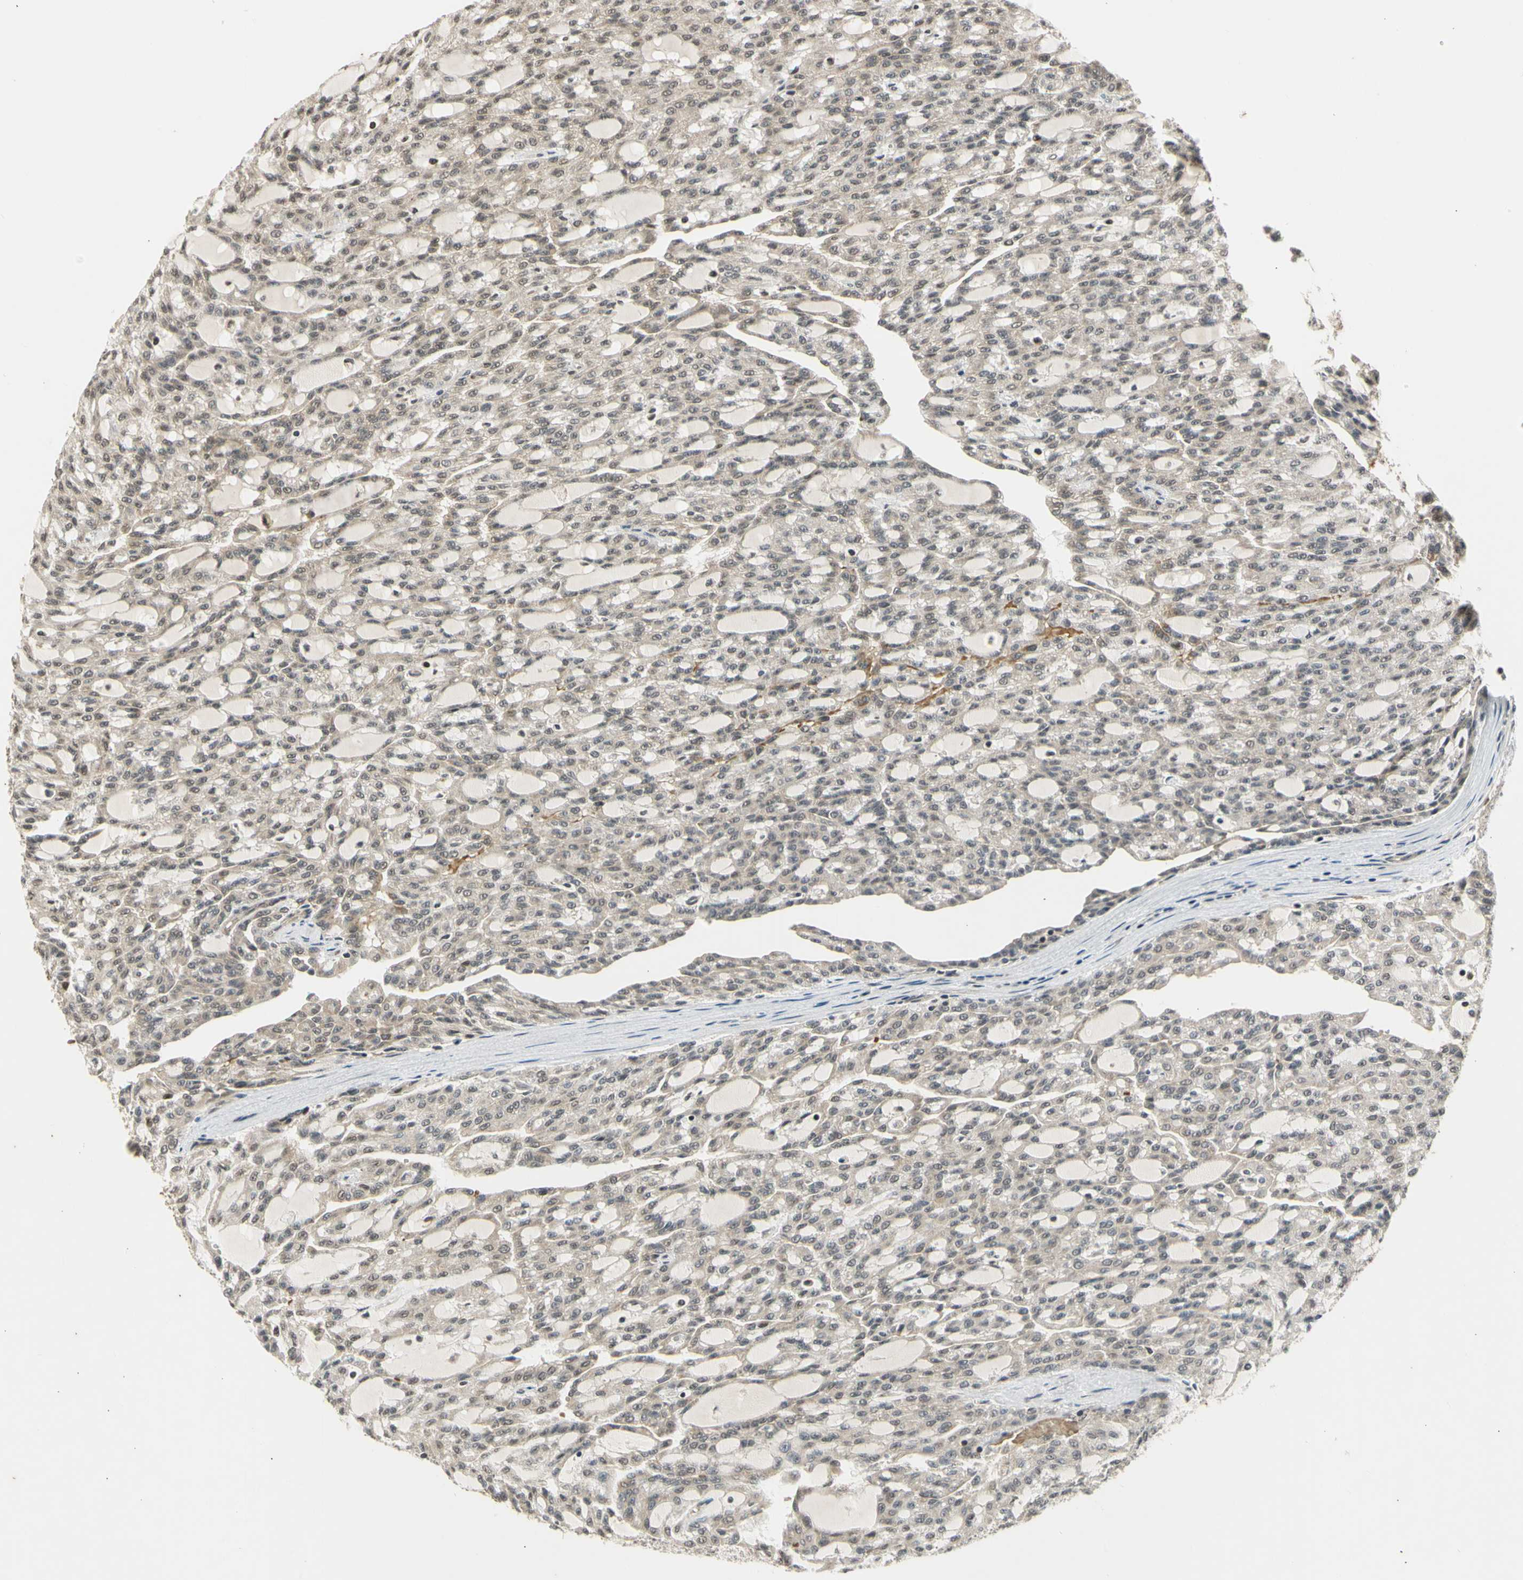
{"staining": {"intensity": "weak", "quantity": "25%-75%", "location": "cytoplasmic/membranous,nuclear"}, "tissue": "renal cancer", "cell_type": "Tumor cells", "image_type": "cancer", "snomed": [{"axis": "morphology", "description": "Adenocarcinoma, NOS"}, {"axis": "topography", "description": "Kidney"}], "caption": "Protein staining of adenocarcinoma (renal) tissue shows weak cytoplasmic/membranous and nuclear positivity in about 25%-75% of tumor cells.", "gene": "EFNB2", "patient": {"sex": "male", "age": 63}}